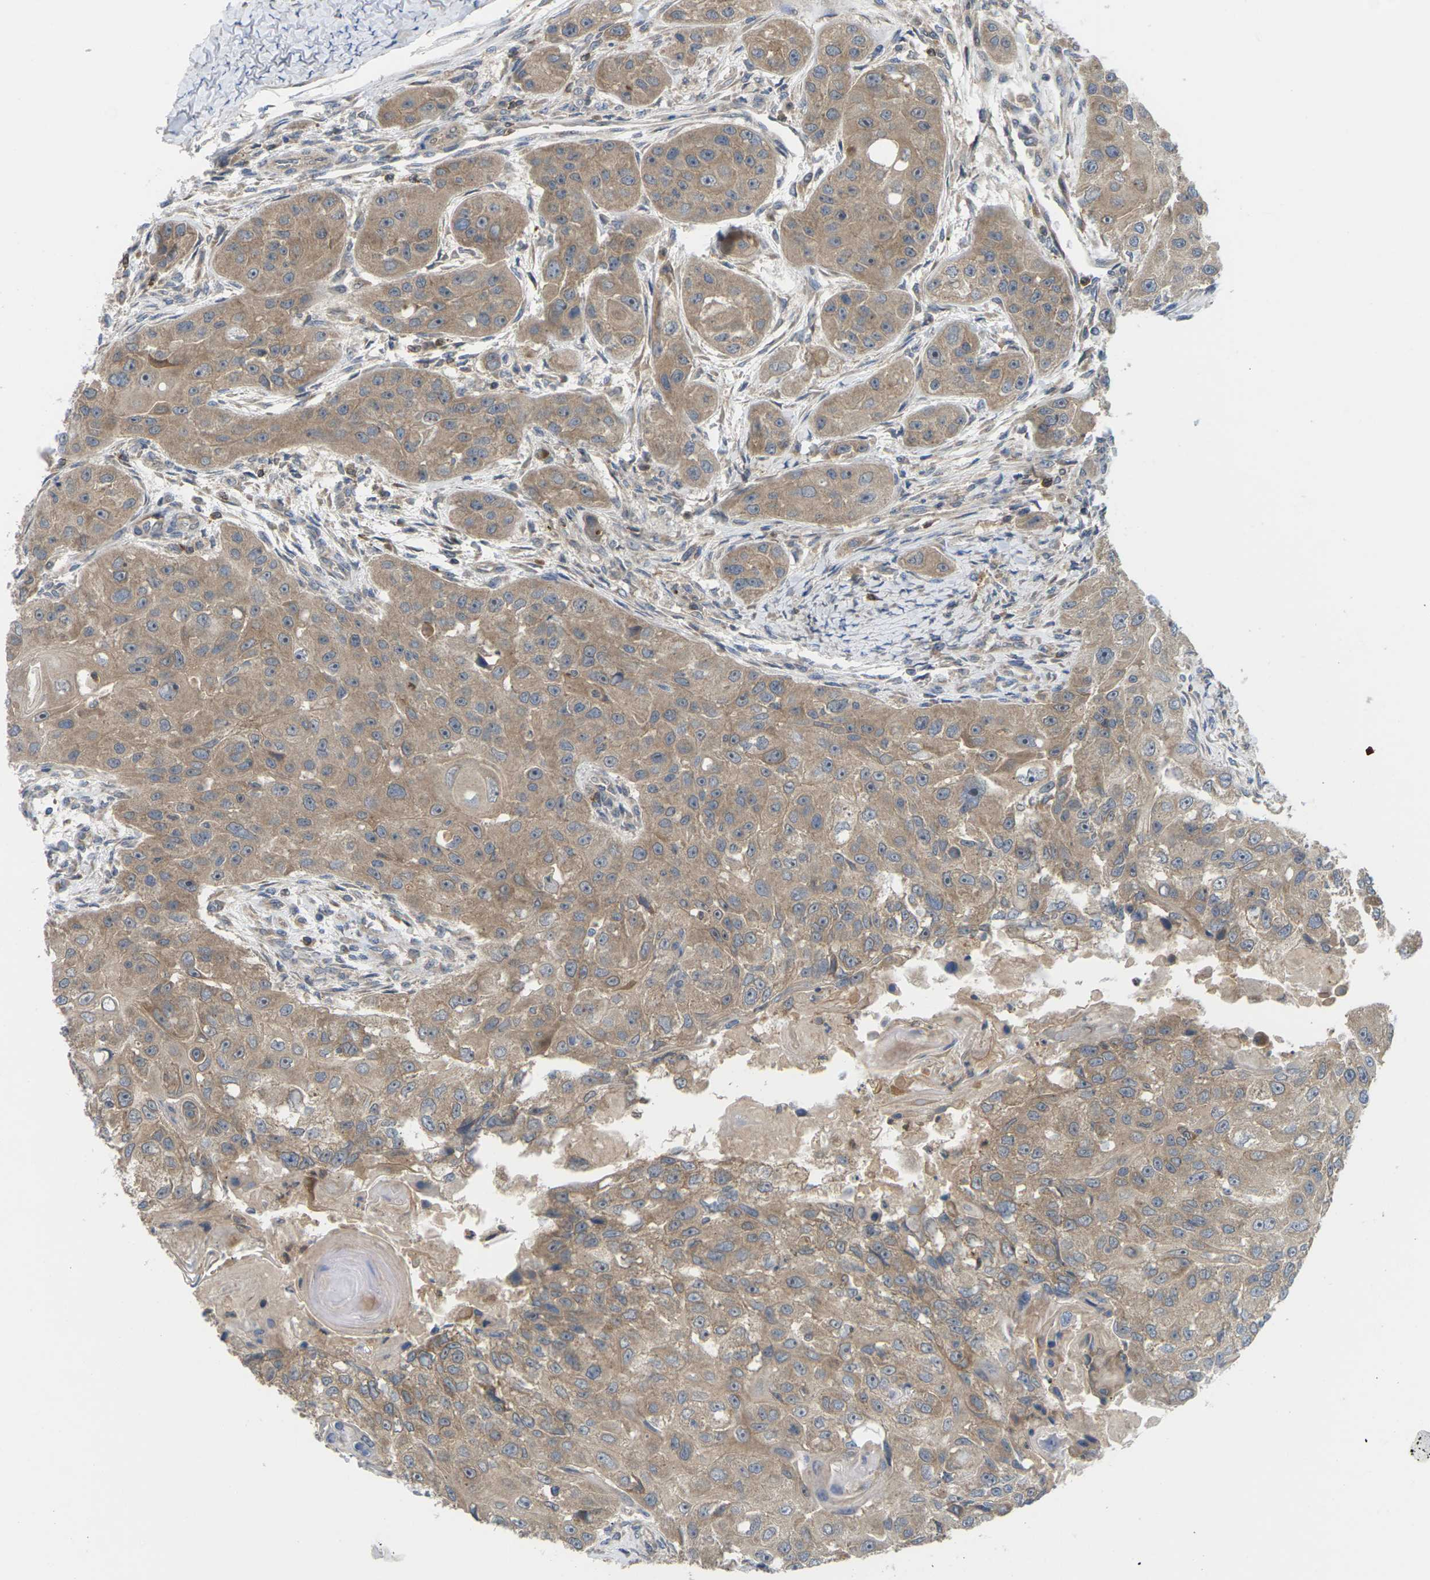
{"staining": {"intensity": "moderate", "quantity": ">75%", "location": "cytoplasmic/membranous"}, "tissue": "head and neck cancer", "cell_type": "Tumor cells", "image_type": "cancer", "snomed": [{"axis": "morphology", "description": "Normal tissue, NOS"}, {"axis": "morphology", "description": "Squamous cell carcinoma, NOS"}, {"axis": "topography", "description": "Skeletal muscle"}, {"axis": "topography", "description": "Head-Neck"}], "caption": "This is an image of immunohistochemistry (IHC) staining of head and neck cancer, which shows moderate staining in the cytoplasmic/membranous of tumor cells.", "gene": "TIAM1", "patient": {"sex": "male", "age": 51}}